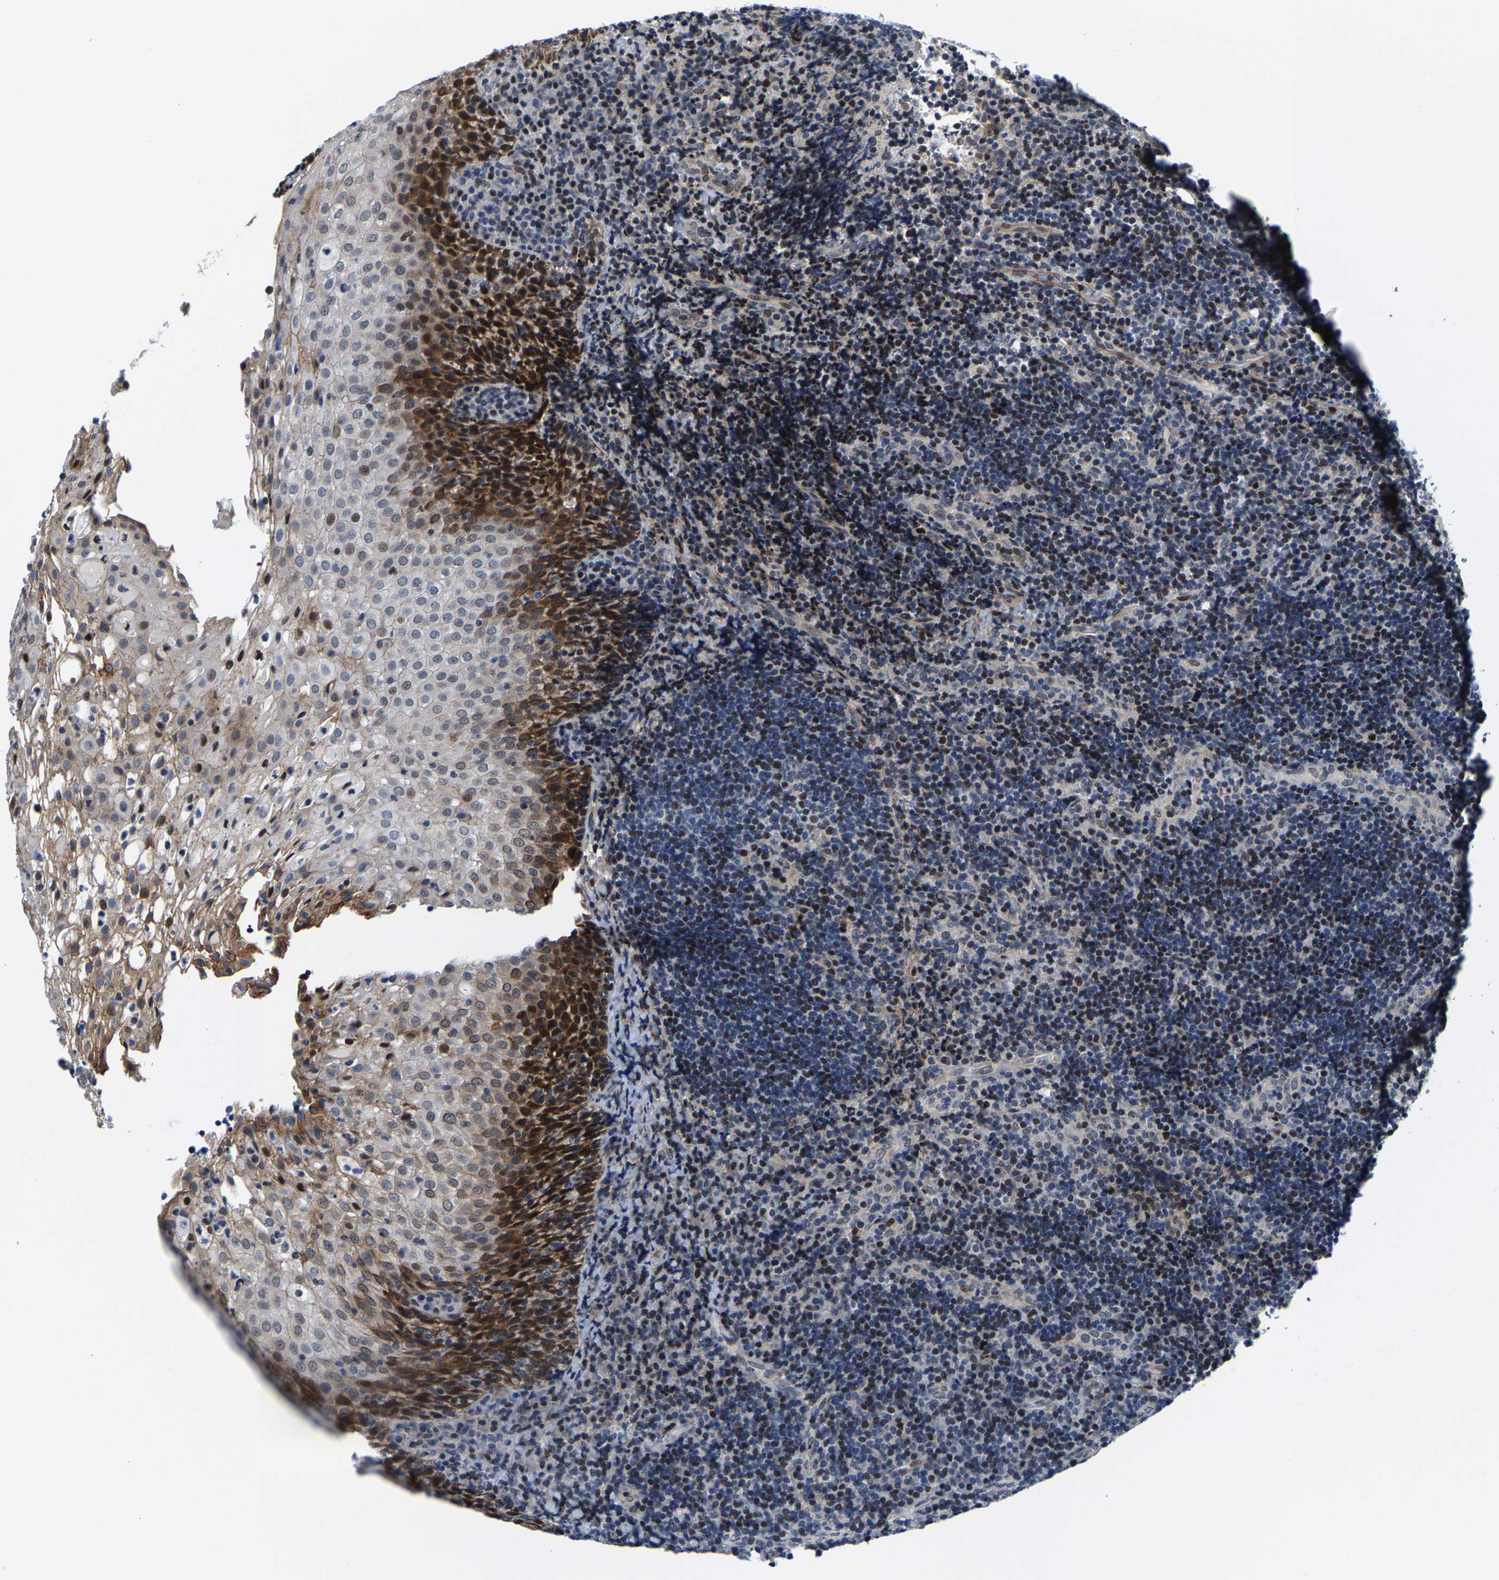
{"staining": {"intensity": "moderate", "quantity": "<25%", "location": "nuclear"}, "tissue": "lymphoma", "cell_type": "Tumor cells", "image_type": "cancer", "snomed": [{"axis": "morphology", "description": "Malignant lymphoma, non-Hodgkin's type, High grade"}, {"axis": "topography", "description": "Tonsil"}], "caption": "The micrograph displays immunohistochemical staining of high-grade malignant lymphoma, non-Hodgkin's type. There is moderate nuclear positivity is identified in about <25% of tumor cells.", "gene": "GTPBP10", "patient": {"sex": "female", "age": 36}}